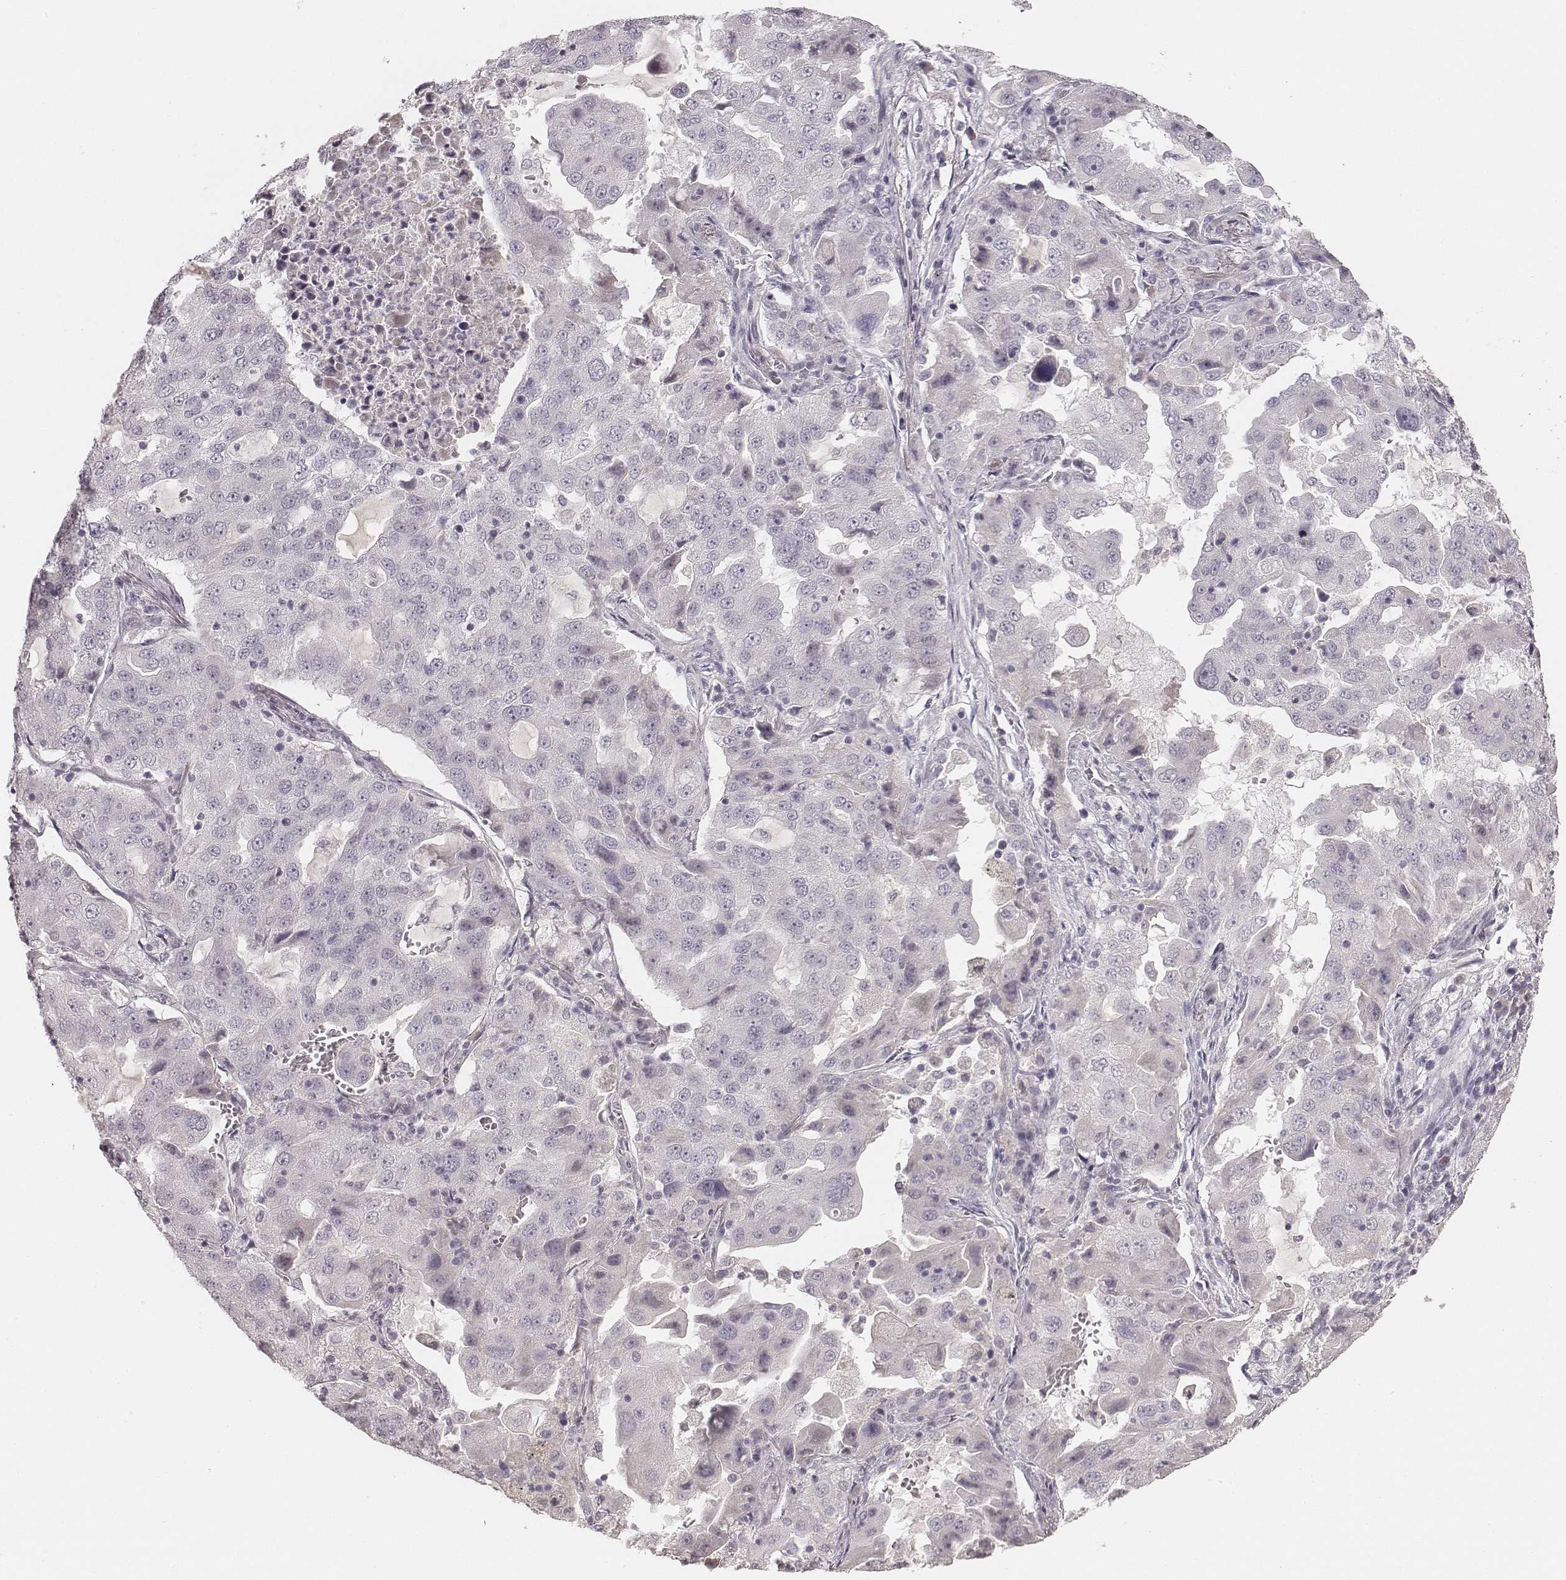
{"staining": {"intensity": "negative", "quantity": "none", "location": "none"}, "tissue": "lung cancer", "cell_type": "Tumor cells", "image_type": "cancer", "snomed": [{"axis": "morphology", "description": "Adenocarcinoma, NOS"}, {"axis": "topography", "description": "Lung"}], "caption": "Immunohistochemistry (IHC) image of neoplastic tissue: human lung cancer (adenocarcinoma) stained with DAB (3,3'-diaminobenzidine) demonstrates no significant protein expression in tumor cells.", "gene": "LY6K", "patient": {"sex": "female", "age": 61}}